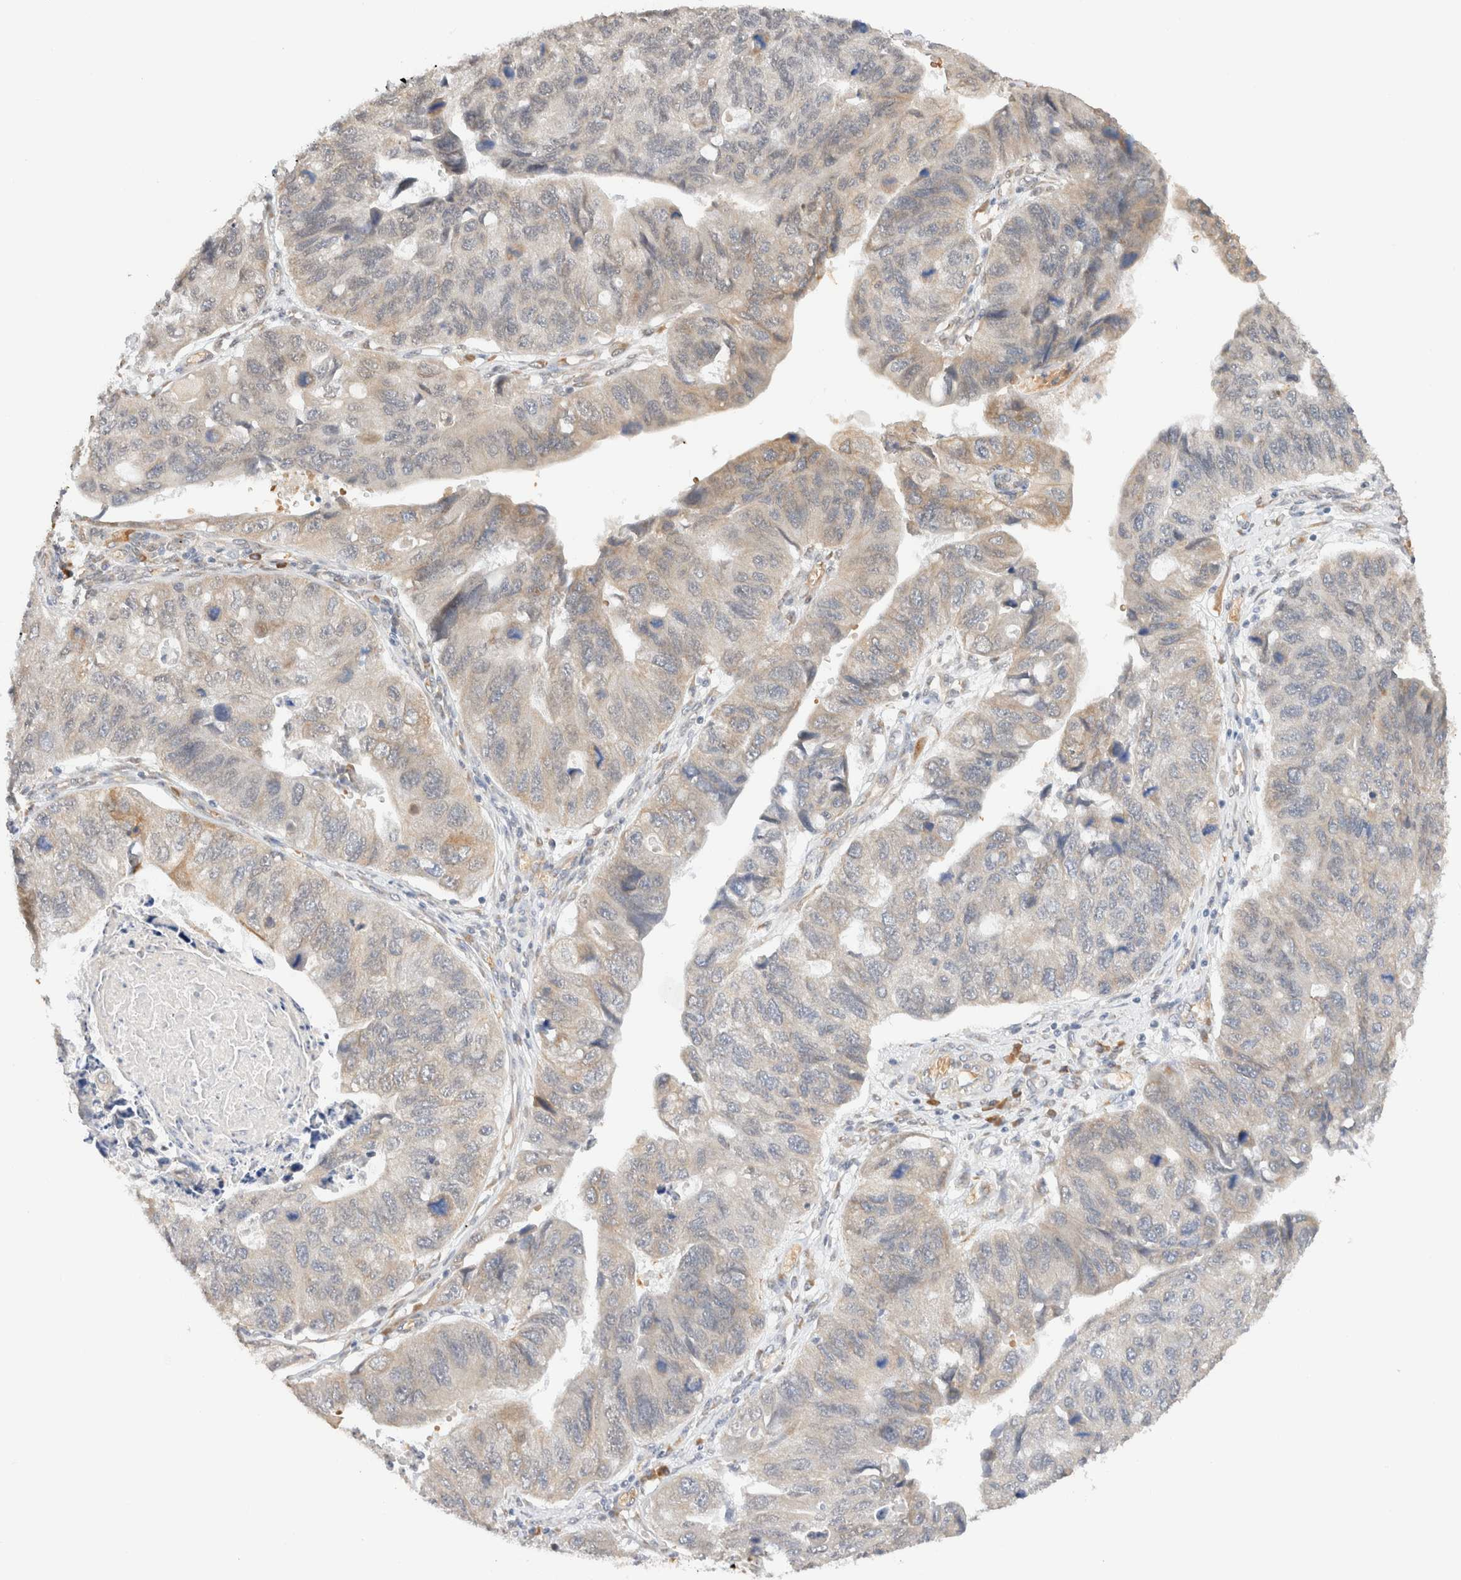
{"staining": {"intensity": "weak", "quantity": "<25%", "location": "cytoplasmic/membranous"}, "tissue": "stomach cancer", "cell_type": "Tumor cells", "image_type": "cancer", "snomed": [{"axis": "morphology", "description": "Adenocarcinoma, NOS"}, {"axis": "topography", "description": "Stomach"}], "caption": "This is an immunohistochemistry image of human stomach cancer (adenocarcinoma). There is no positivity in tumor cells.", "gene": "SYVN1", "patient": {"sex": "male", "age": 59}}